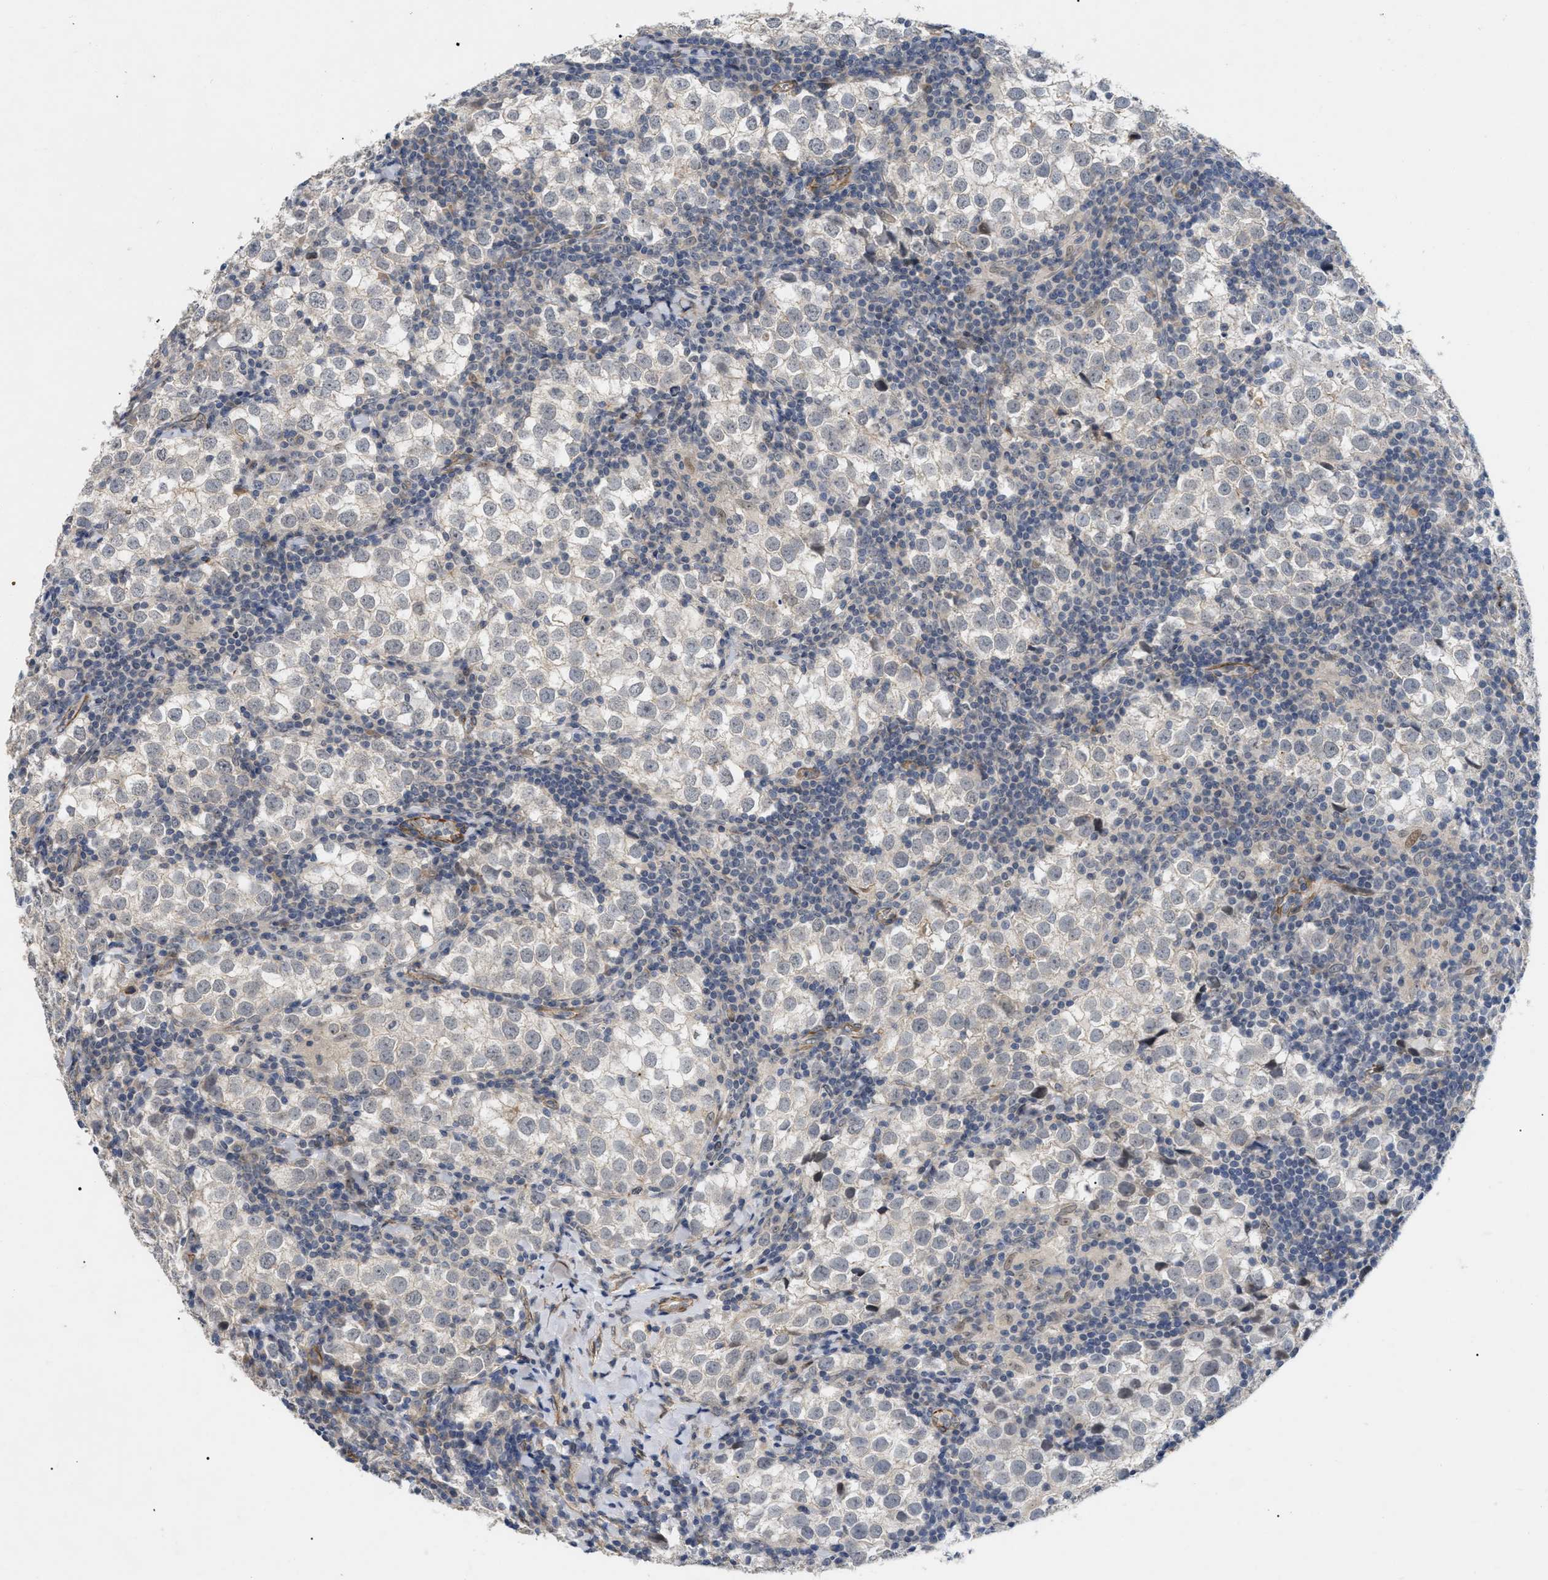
{"staining": {"intensity": "negative", "quantity": "none", "location": "none"}, "tissue": "testis cancer", "cell_type": "Tumor cells", "image_type": "cancer", "snomed": [{"axis": "morphology", "description": "Seminoma, NOS"}, {"axis": "morphology", "description": "Carcinoma, Embryonal, NOS"}, {"axis": "topography", "description": "Testis"}], "caption": "The histopathology image reveals no significant staining in tumor cells of testis seminoma. (Stains: DAB immunohistochemistry (IHC) with hematoxylin counter stain, Microscopy: brightfield microscopy at high magnification).", "gene": "ST6GALNAC6", "patient": {"sex": "male", "age": 36}}